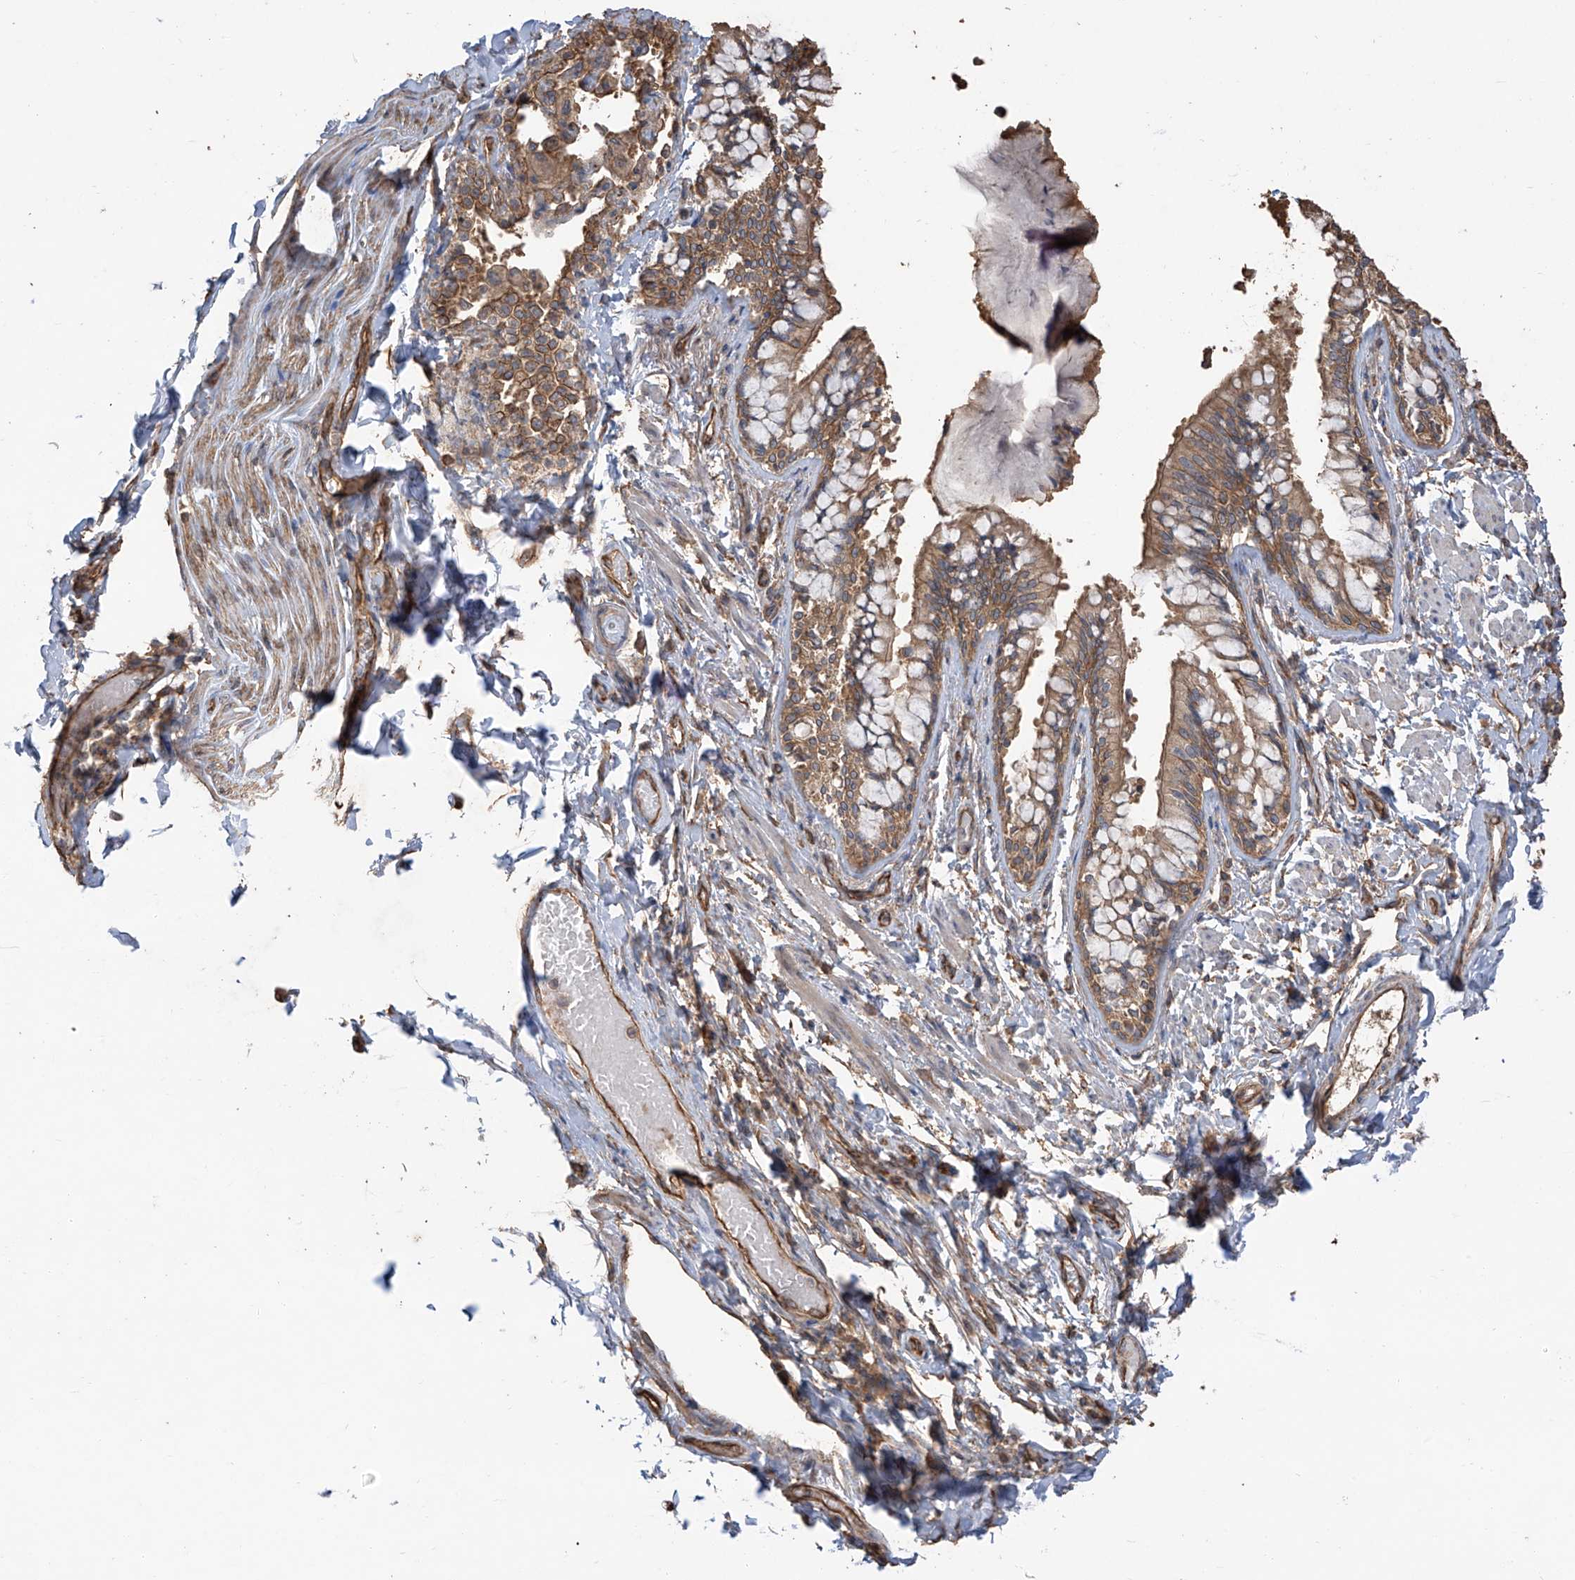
{"staining": {"intensity": "moderate", "quantity": ">75%", "location": "cytoplasmic/membranous"}, "tissue": "bronchus", "cell_type": "Respiratory epithelial cells", "image_type": "normal", "snomed": [{"axis": "morphology", "description": "Normal tissue, NOS"}, {"axis": "morphology", "description": "Inflammation, NOS"}, {"axis": "topography", "description": "Lung"}], "caption": "Immunohistochemical staining of unremarkable bronchus reveals moderate cytoplasmic/membranous protein expression in approximately >75% of respiratory epithelial cells.", "gene": "AGBL5", "patient": {"sex": "female", "age": 46}}